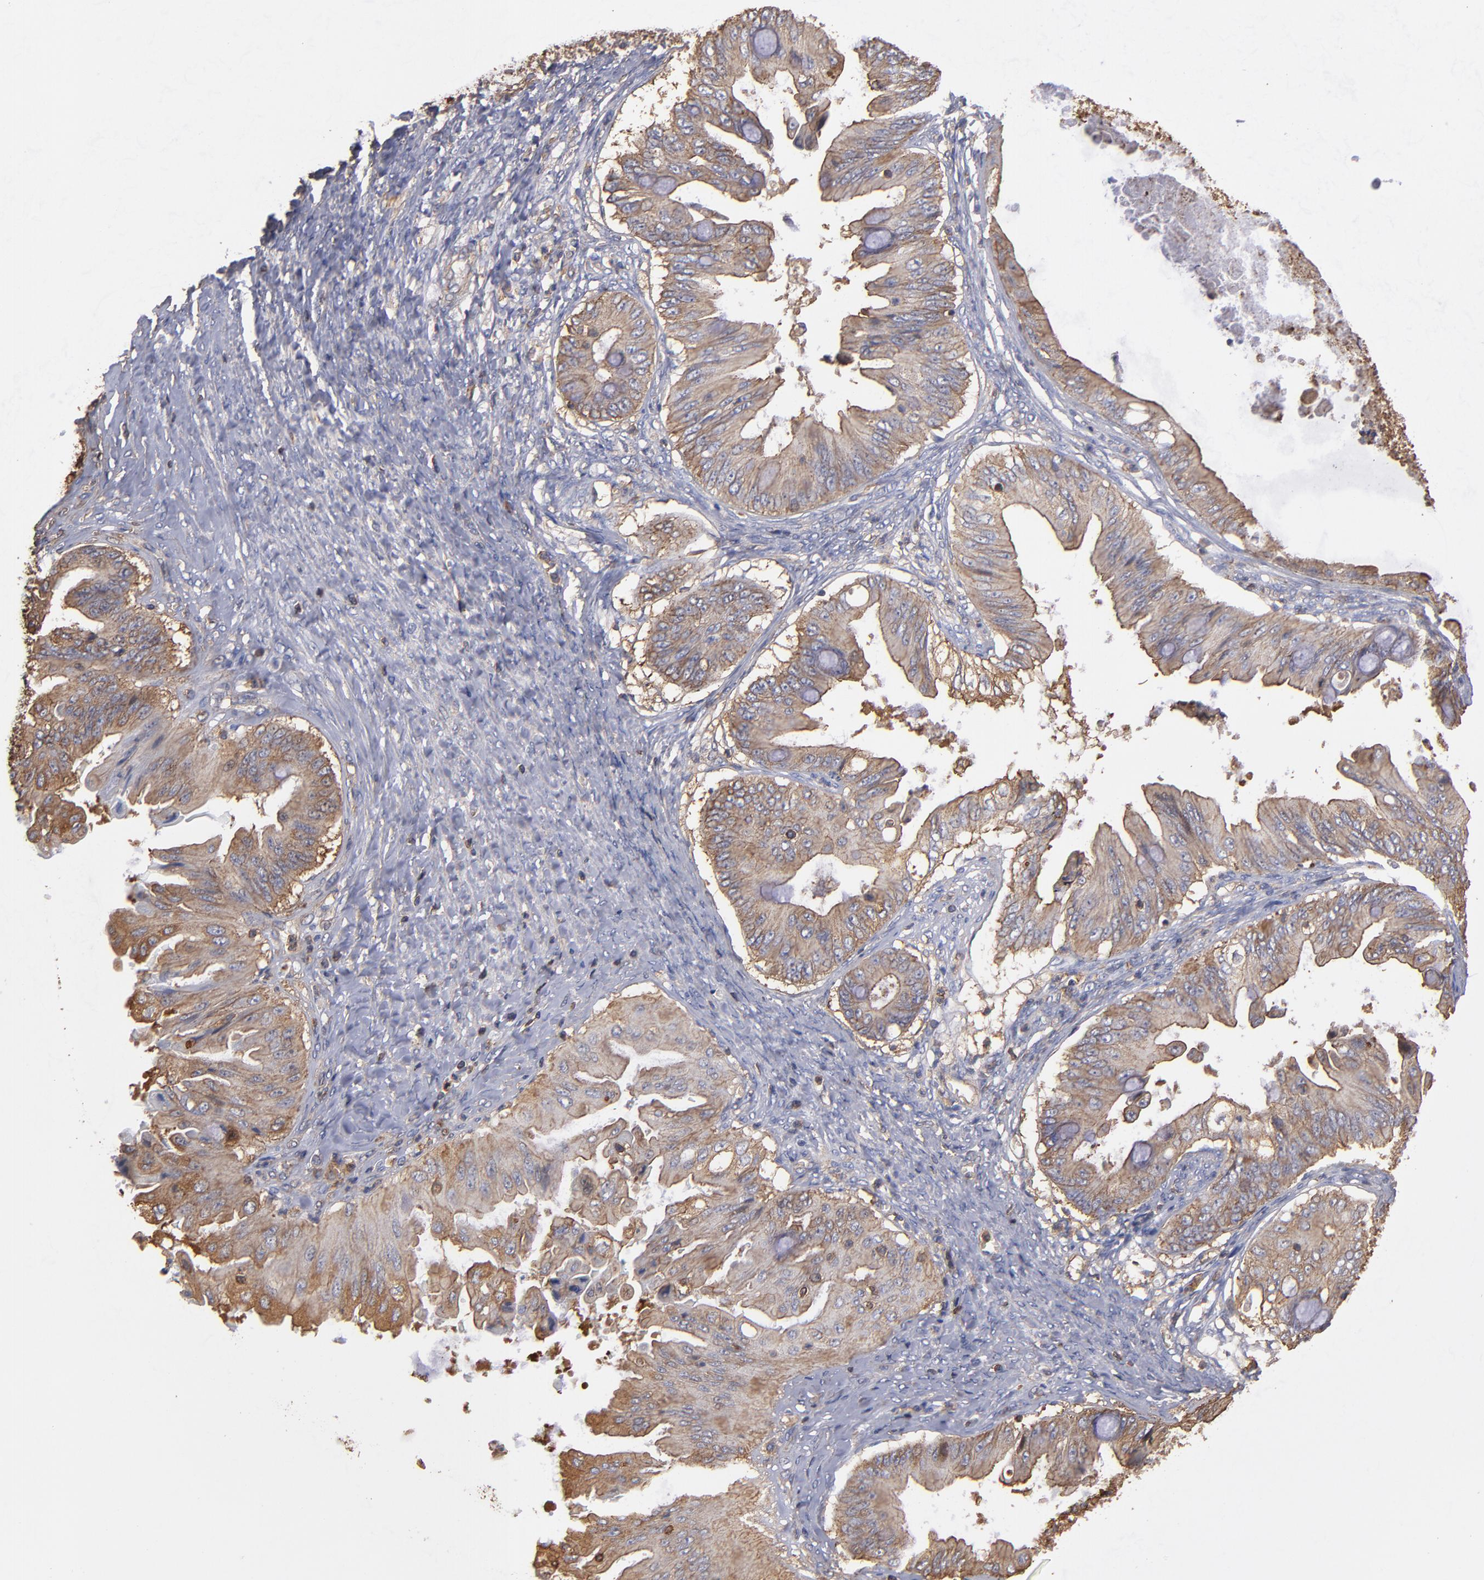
{"staining": {"intensity": "weak", "quantity": ">75%", "location": "cytoplasmic/membranous"}, "tissue": "ovarian cancer", "cell_type": "Tumor cells", "image_type": "cancer", "snomed": [{"axis": "morphology", "description": "Cystadenocarcinoma, mucinous, NOS"}, {"axis": "topography", "description": "Ovary"}], "caption": "Immunohistochemistry (DAB (3,3'-diaminobenzidine)) staining of human ovarian cancer shows weak cytoplasmic/membranous protein staining in about >75% of tumor cells.", "gene": "ACTN4", "patient": {"sex": "female", "age": 37}}